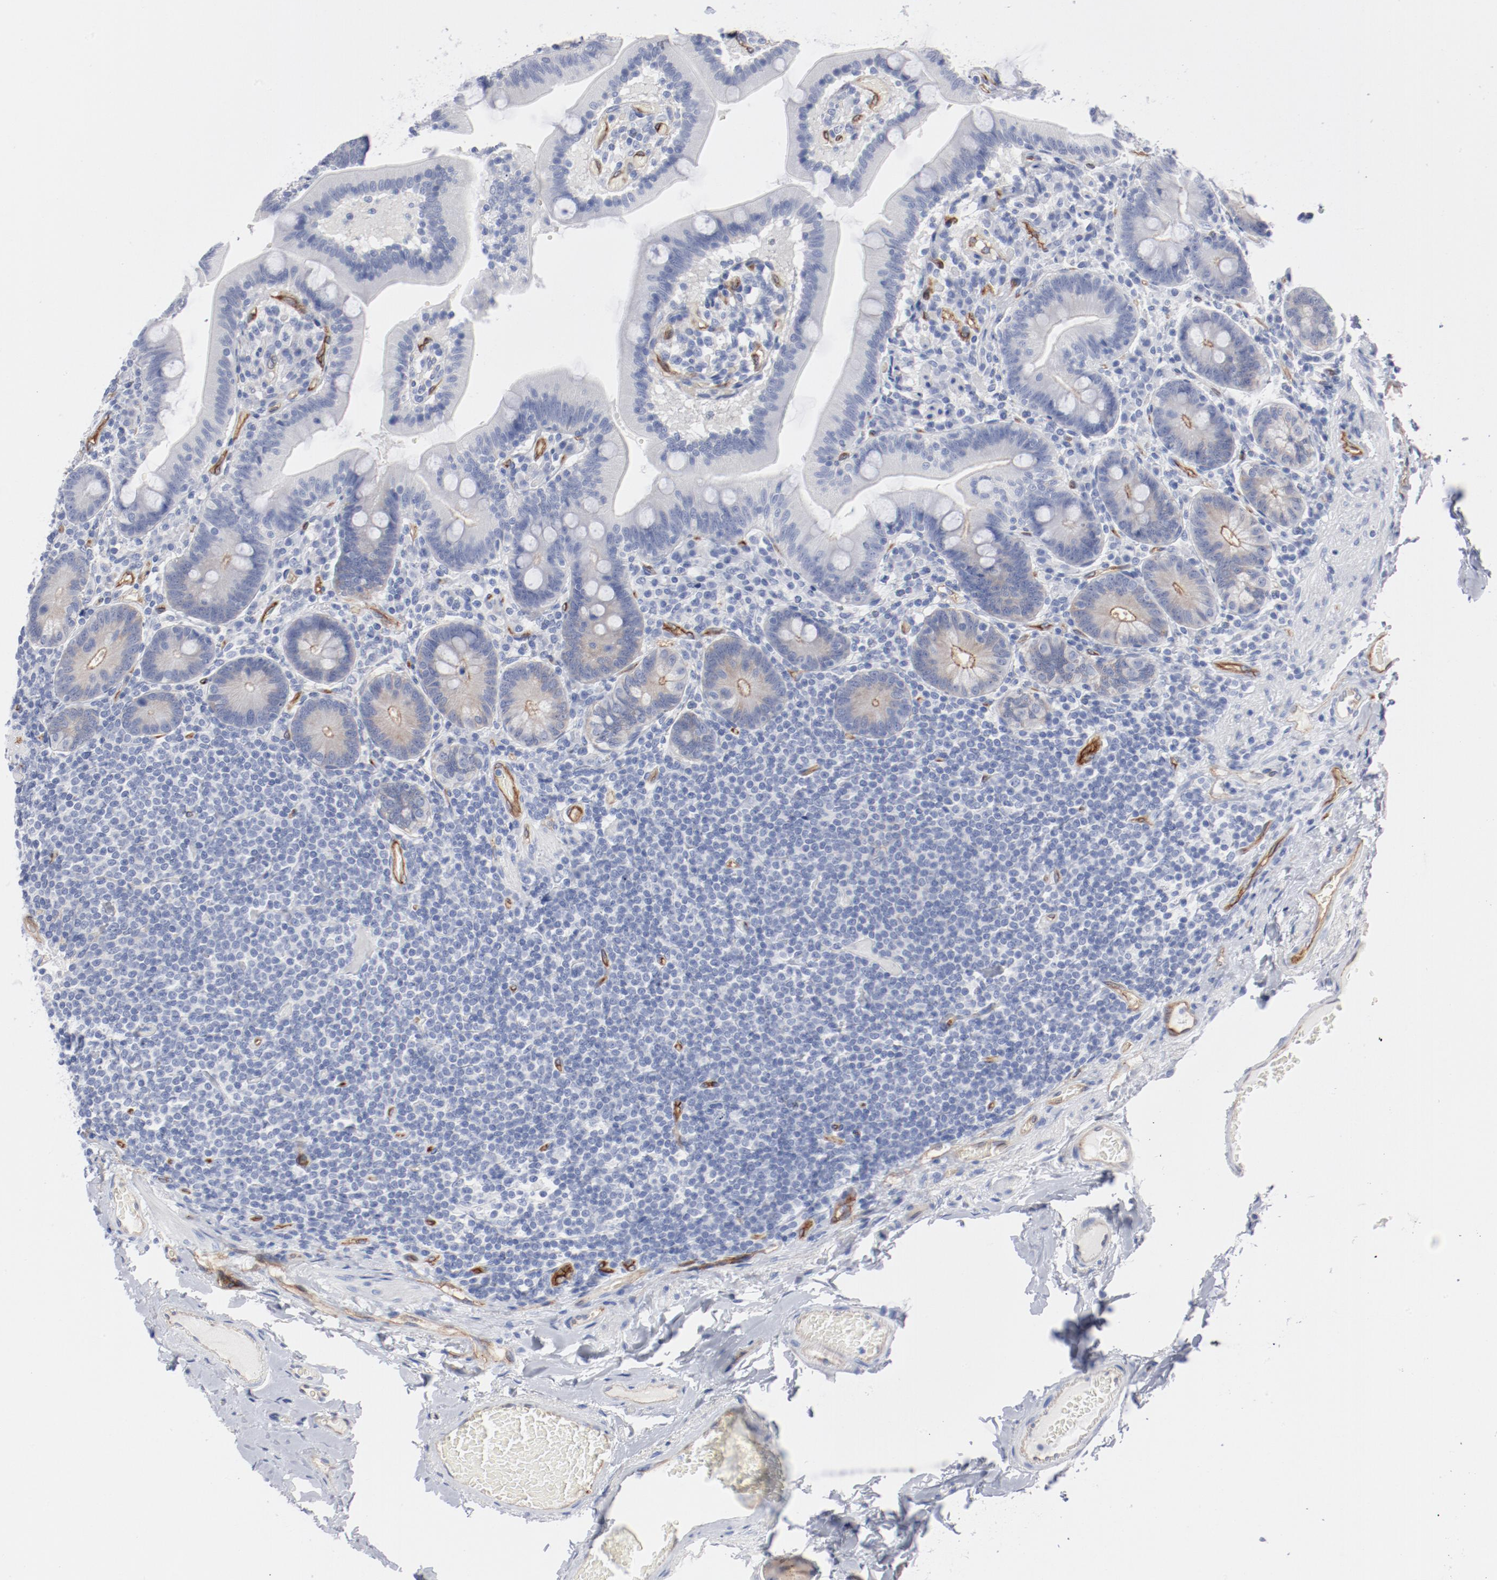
{"staining": {"intensity": "moderate", "quantity": "<25%", "location": "cytoplasmic/membranous"}, "tissue": "duodenum", "cell_type": "Glandular cells", "image_type": "normal", "snomed": [{"axis": "morphology", "description": "Normal tissue, NOS"}, {"axis": "topography", "description": "Duodenum"}], "caption": "High-magnification brightfield microscopy of normal duodenum stained with DAB (3,3'-diaminobenzidine) (brown) and counterstained with hematoxylin (blue). glandular cells exhibit moderate cytoplasmic/membranous positivity is appreciated in about<25% of cells.", "gene": "SHANK3", "patient": {"sex": "male", "age": 66}}